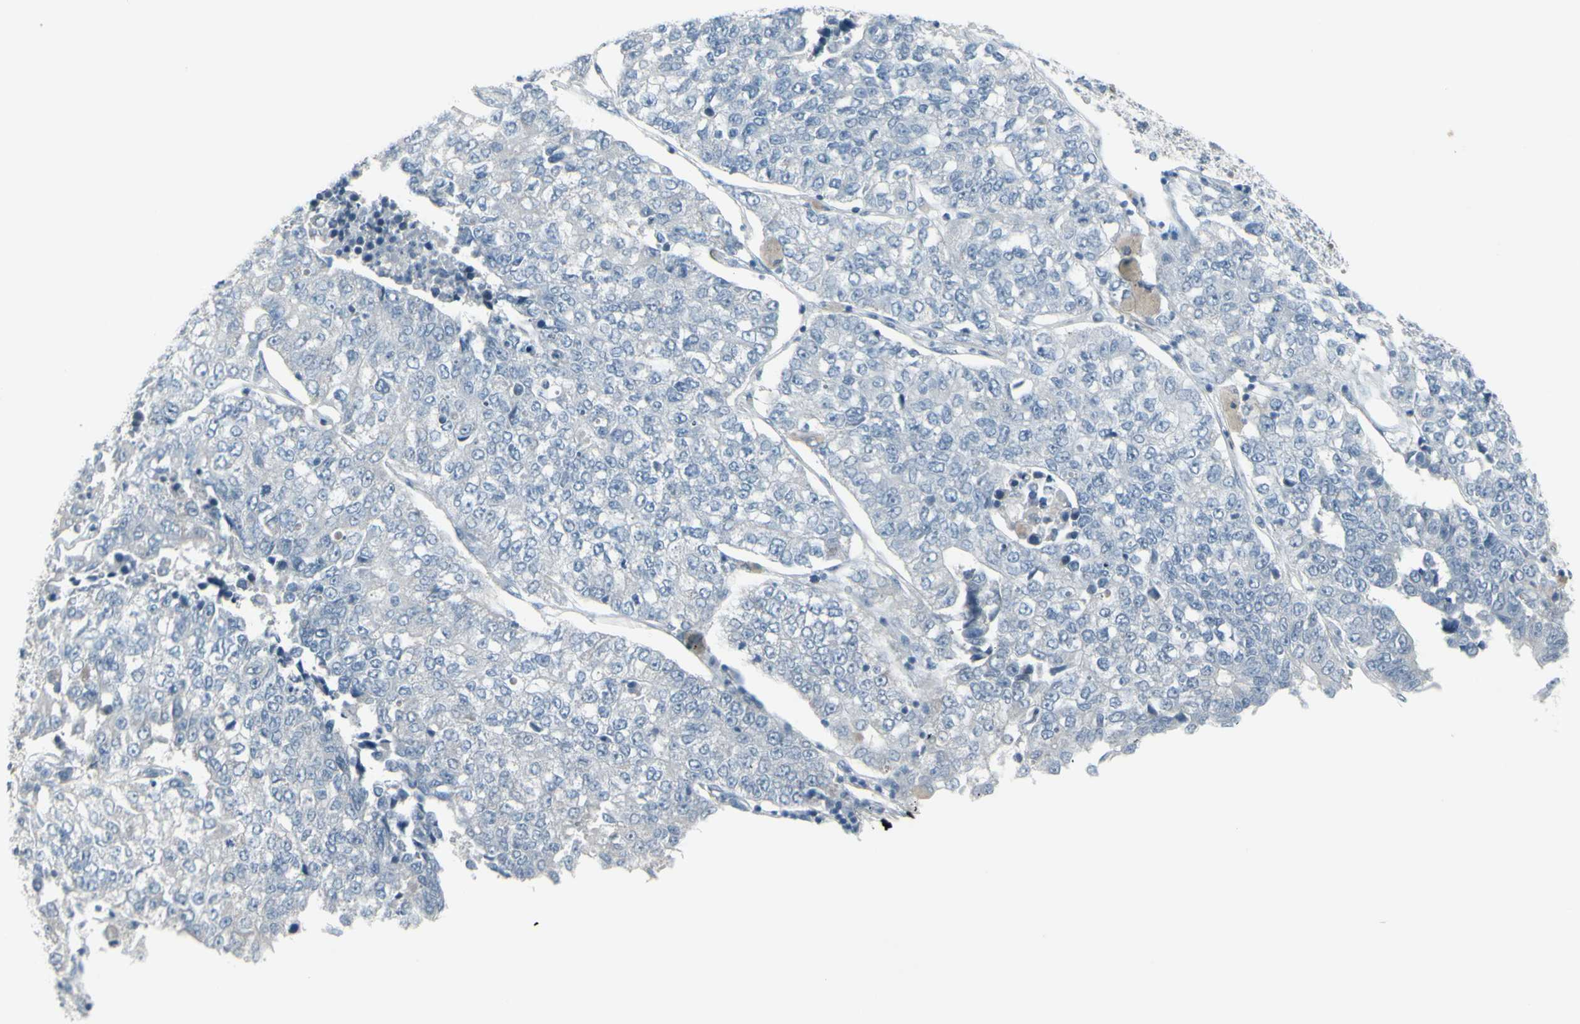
{"staining": {"intensity": "negative", "quantity": "none", "location": "none"}, "tissue": "lung cancer", "cell_type": "Tumor cells", "image_type": "cancer", "snomed": [{"axis": "morphology", "description": "Adenocarcinoma, NOS"}, {"axis": "topography", "description": "Lung"}], "caption": "This is an IHC photomicrograph of lung adenocarcinoma. There is no staining in tumor cells.", "gene": "RAB3A", "patient": {"sex": "male", "age": 49}}